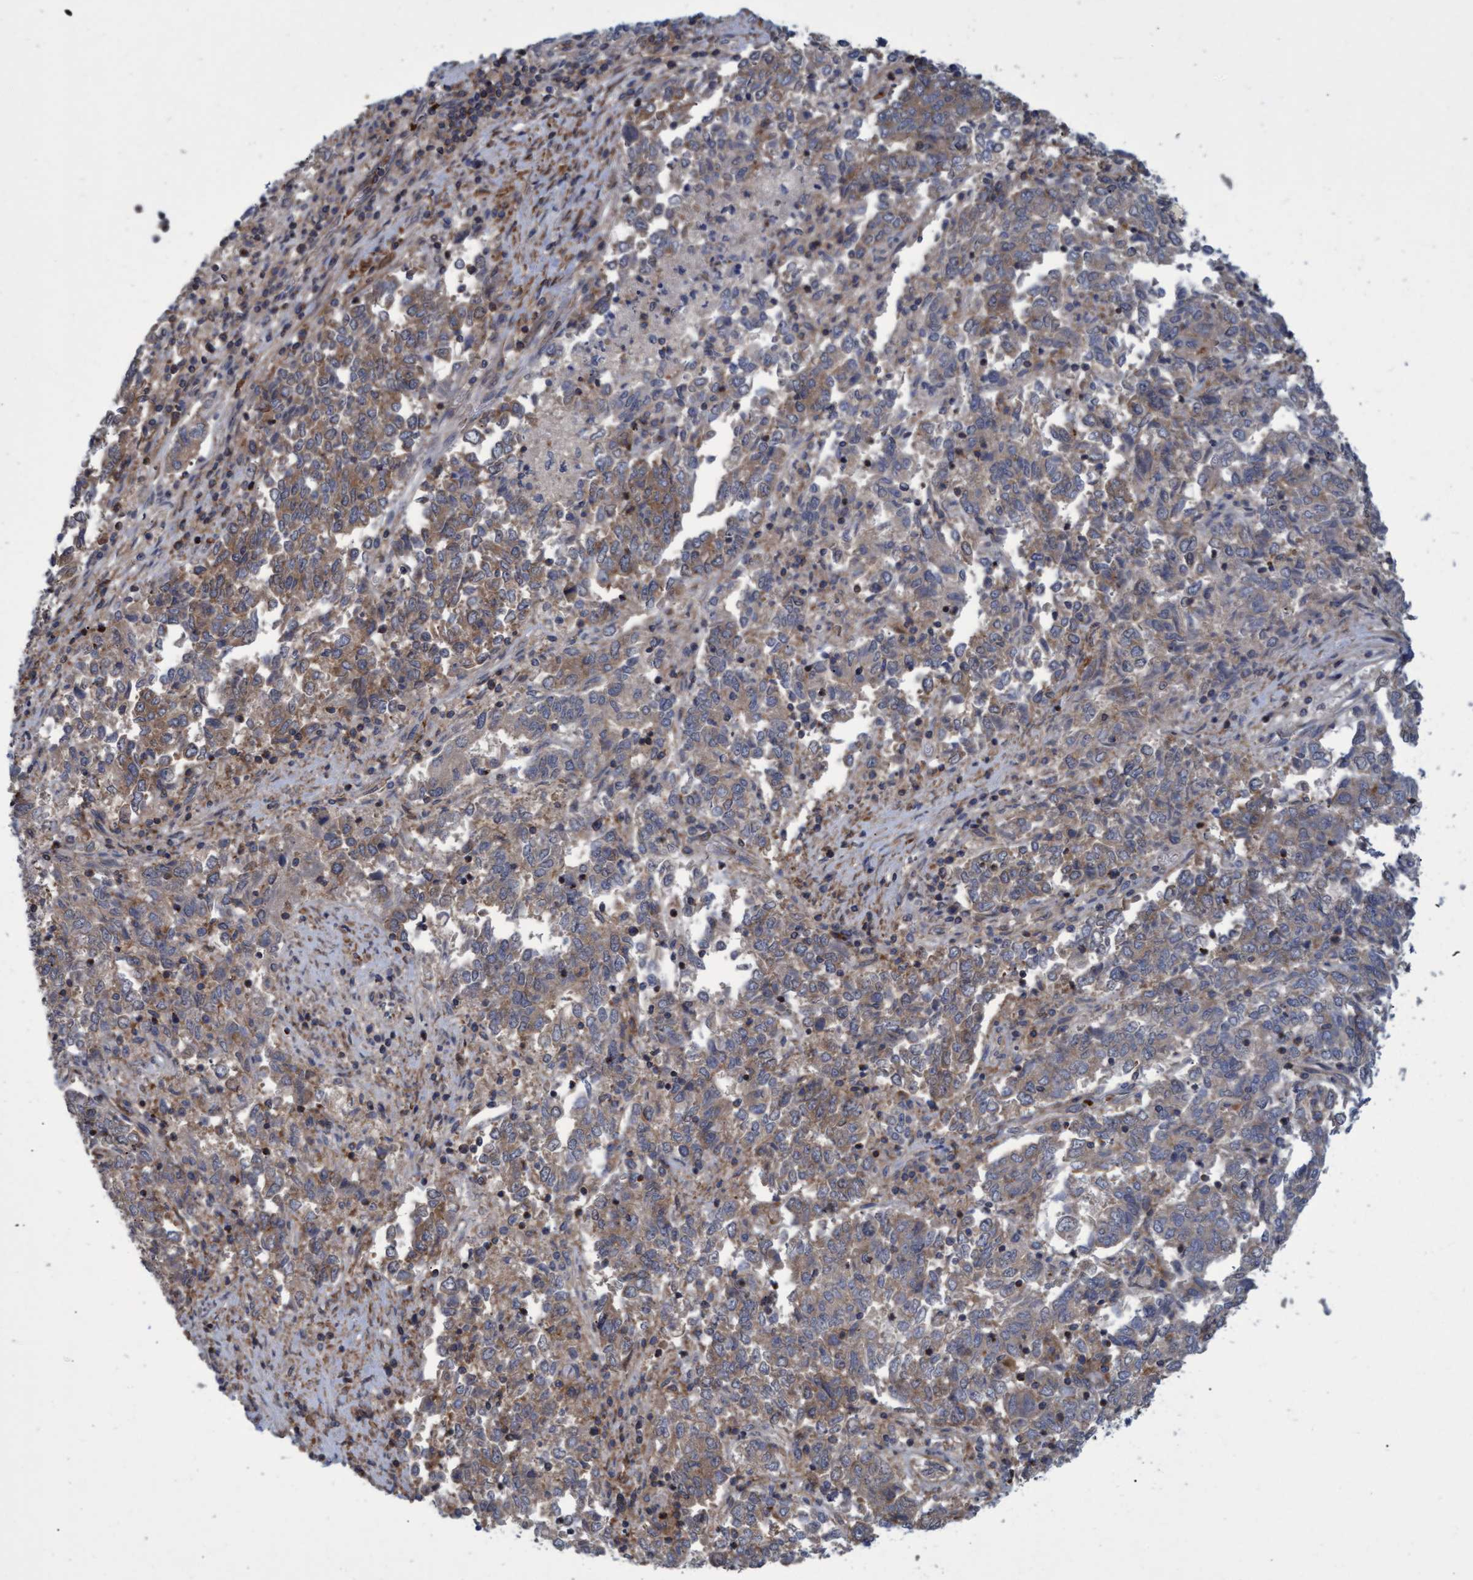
{"staining": {"intensity": "moderate", "quantity": ">75%", "location": "cytoplasmic/membranous"}, "tissue": "endometrial cancer", "cell_type": "Tumor cells", "image_type": "cancer", "snomed": [{"axis": "morphology", "description": "Adenocarcinoma, NOS"}, {"axis": "topography", "description": "Endometrium"}], "caption": "The micrograph exhibits a brown stain indicating the presence of a protein in the cytoplasmic/membranous of tumor cells in endometrial cancer.", "gene": "NAA15", "patient": {"sex": "female", "age": 80}}